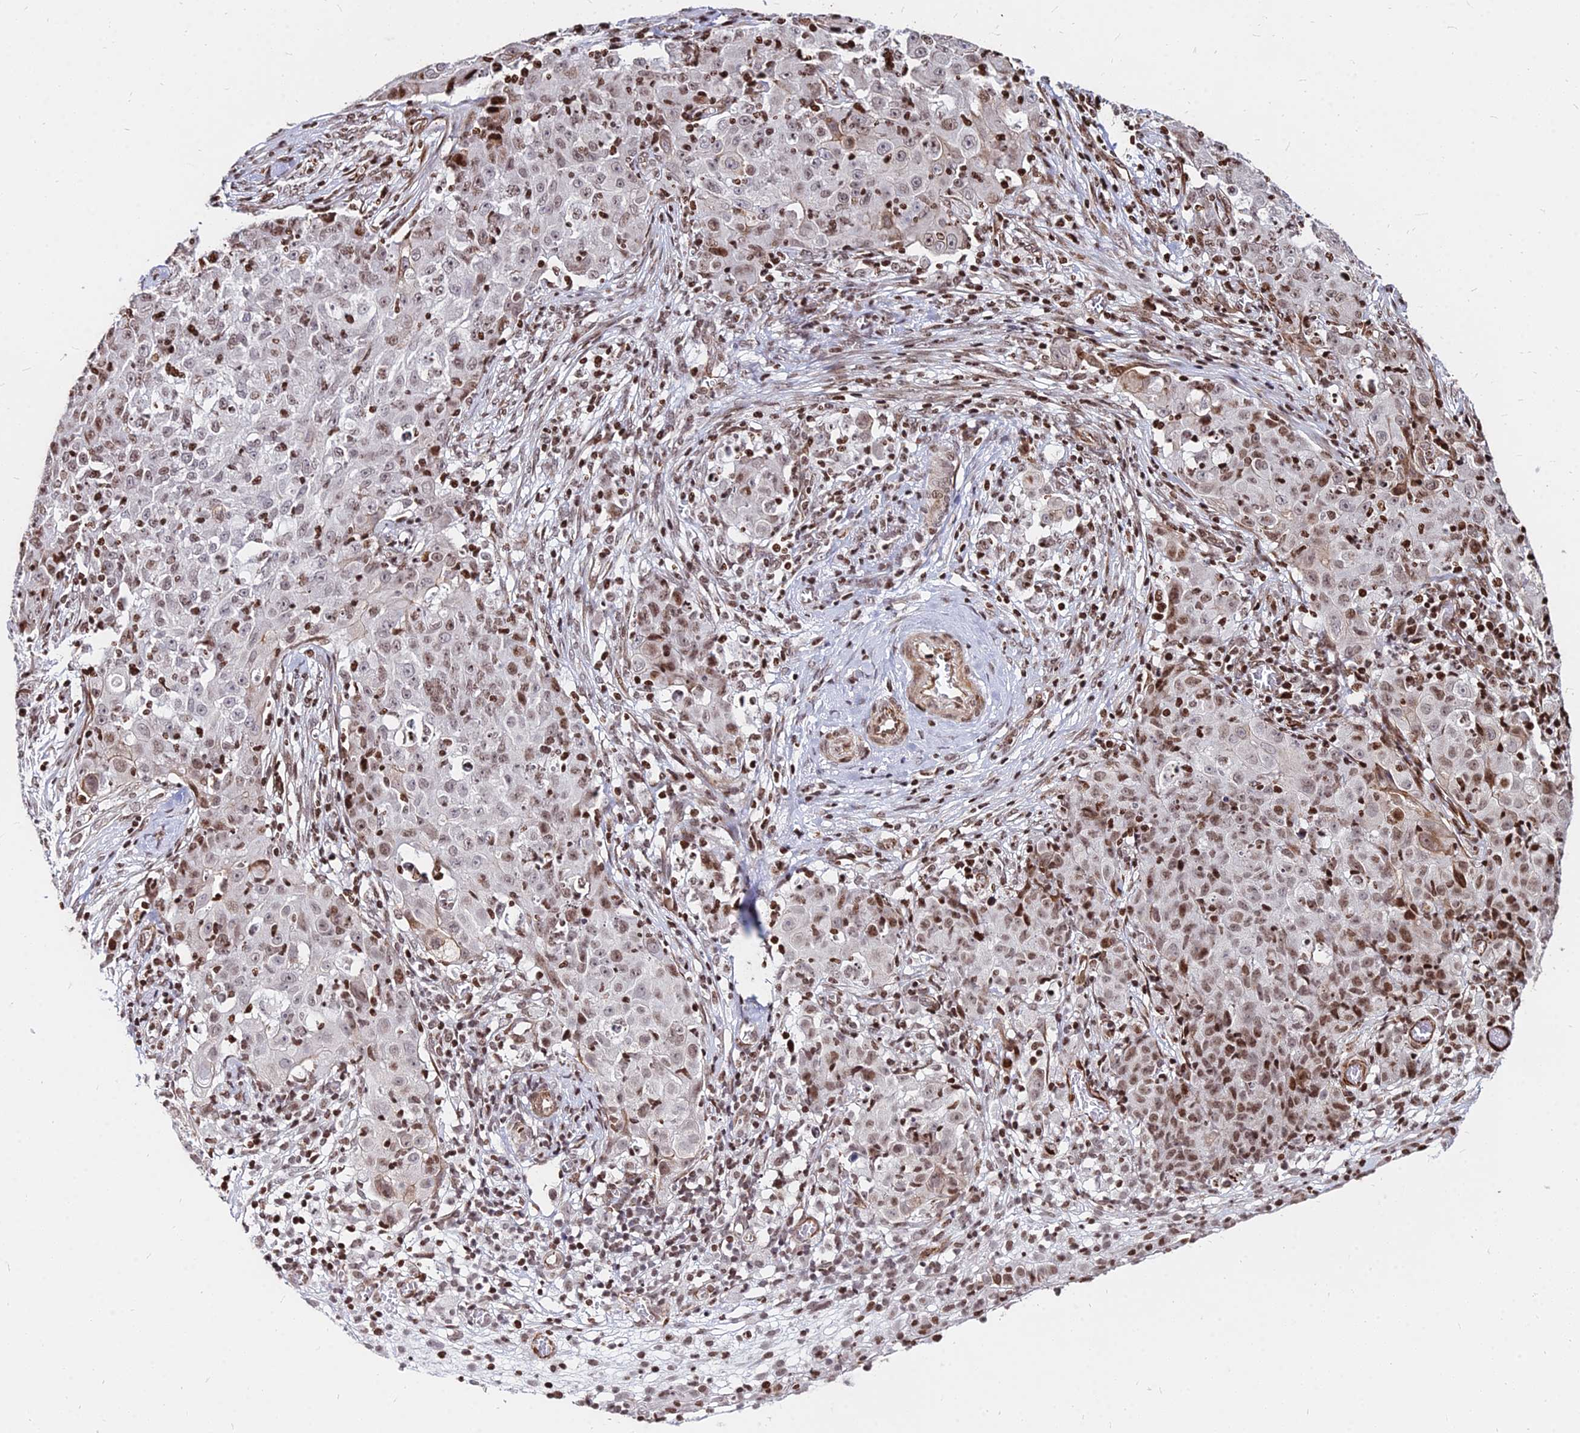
{"staining": {"intensity": "moderate", "quantity": "25%-75%", "location": "nuclear"}, "tissue": "ovarian cancer", "cell_type": "Tumor cells", "image_type": "cancer", "snomed": [{"axis": "morphology", "description": "Carcinoma, endometroid"}, {"axis": "topography", "description": "Ovary"}], "caption": "IHC (DAB (3,3'-diaminobenzidine)) staining of endometroid carcinoma (ovarian) reveals moderate nuclear protein positivity in approximately 25%-75% of tumor cells.", "gene": "NYAP2", "patient": {"sex": "female", "age": 42}}